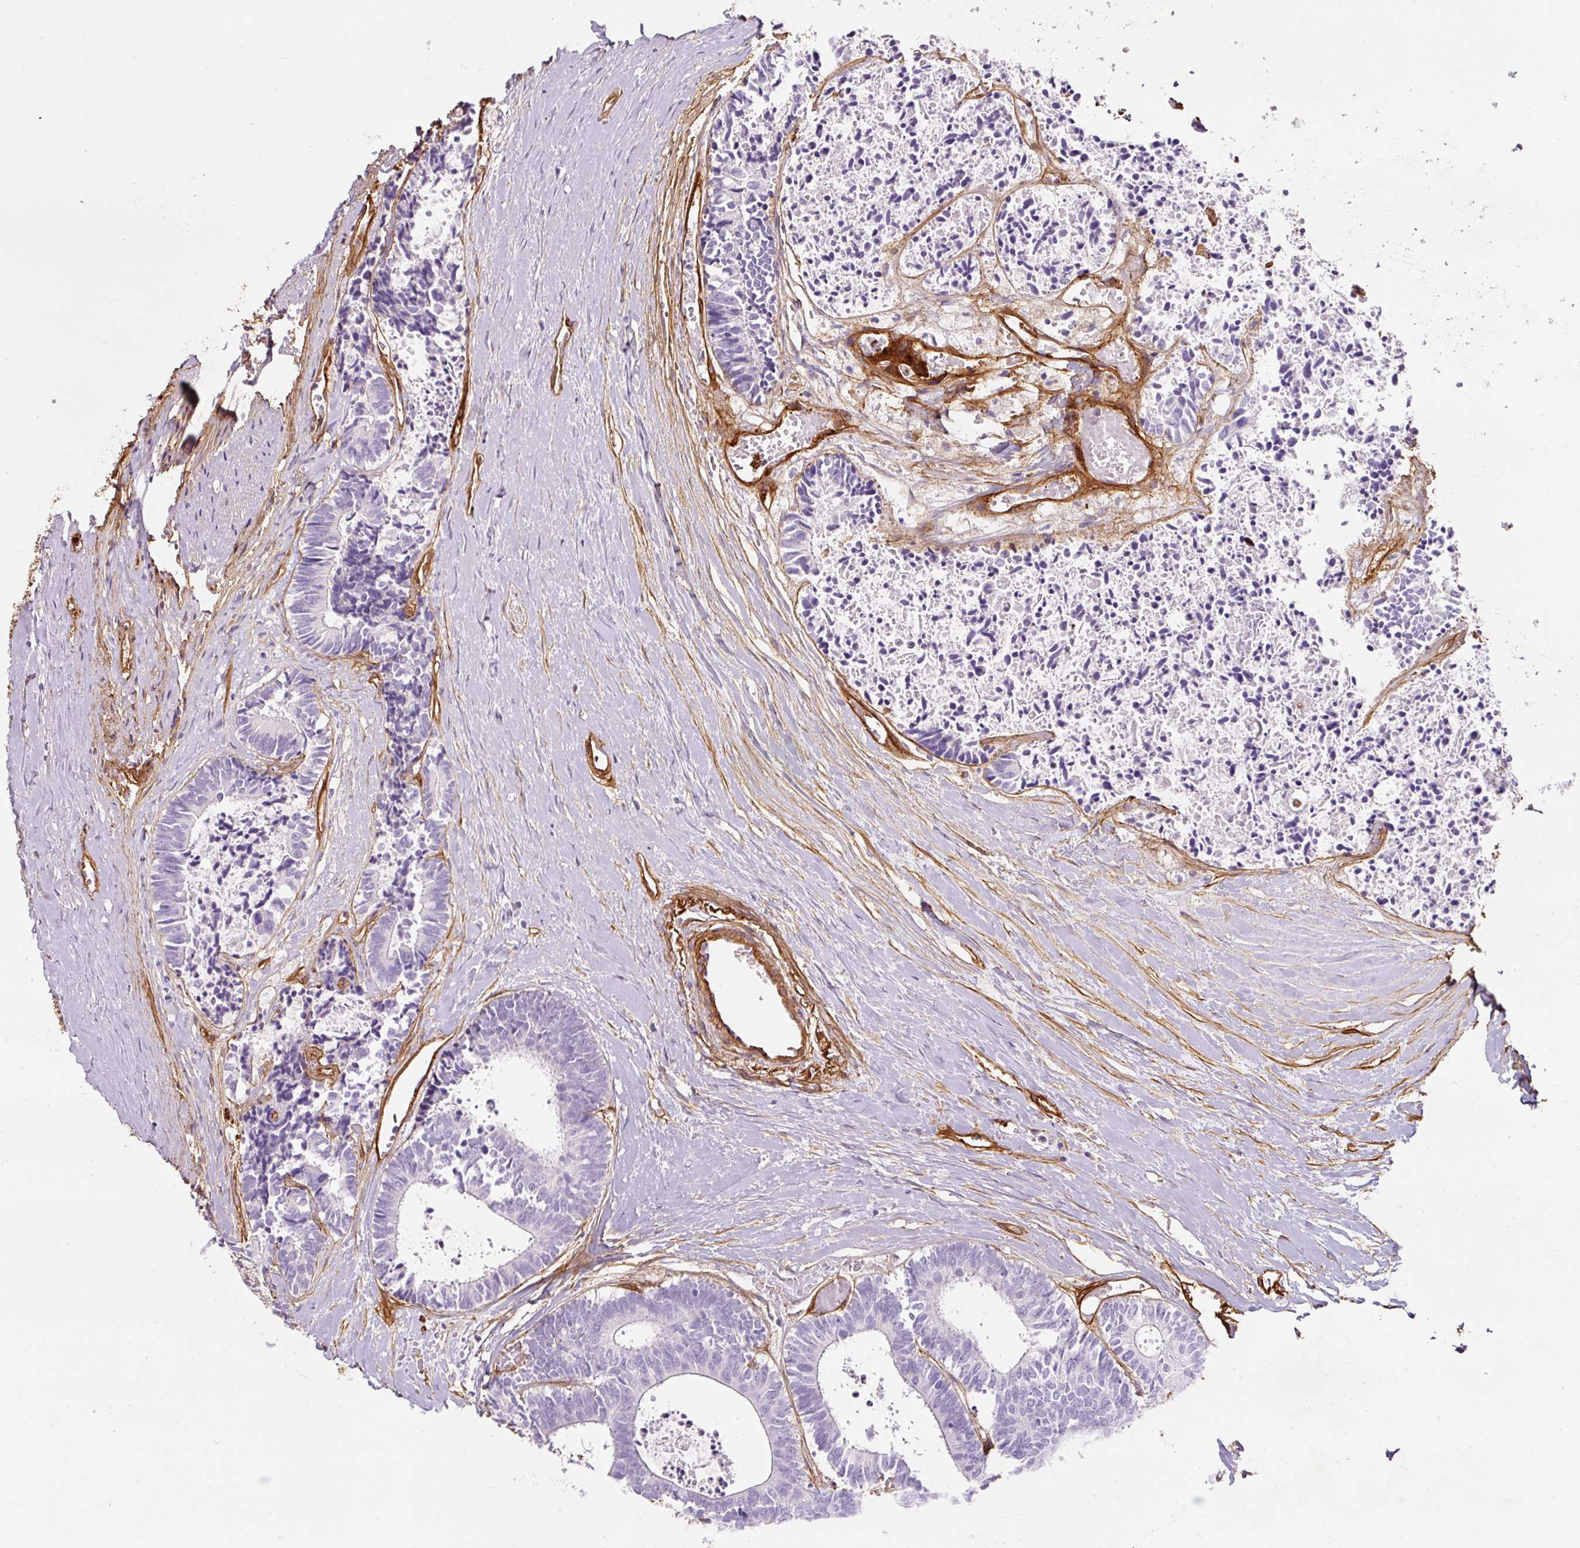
{"staining": {"intensity": "negative", "quantity": "none", "location": "none"}, "tissue": "colorectal cancer", "cell_type": "Tumor cells", "image_type": "cancer", "snomed": [{"axis": "morphology", "description": "Adenocarcinoma, NOS"}, {"axis": "topography", "description": "Colon"}, {"axis": "topography", "description": "Rectum"}], "caption": "This is an immunohistochemistry (IHC) image of colorectal cancer. There is no expression in tumor cells.", "gene": "LOXL4", "patient": {"sex": "male", "age": 57}}